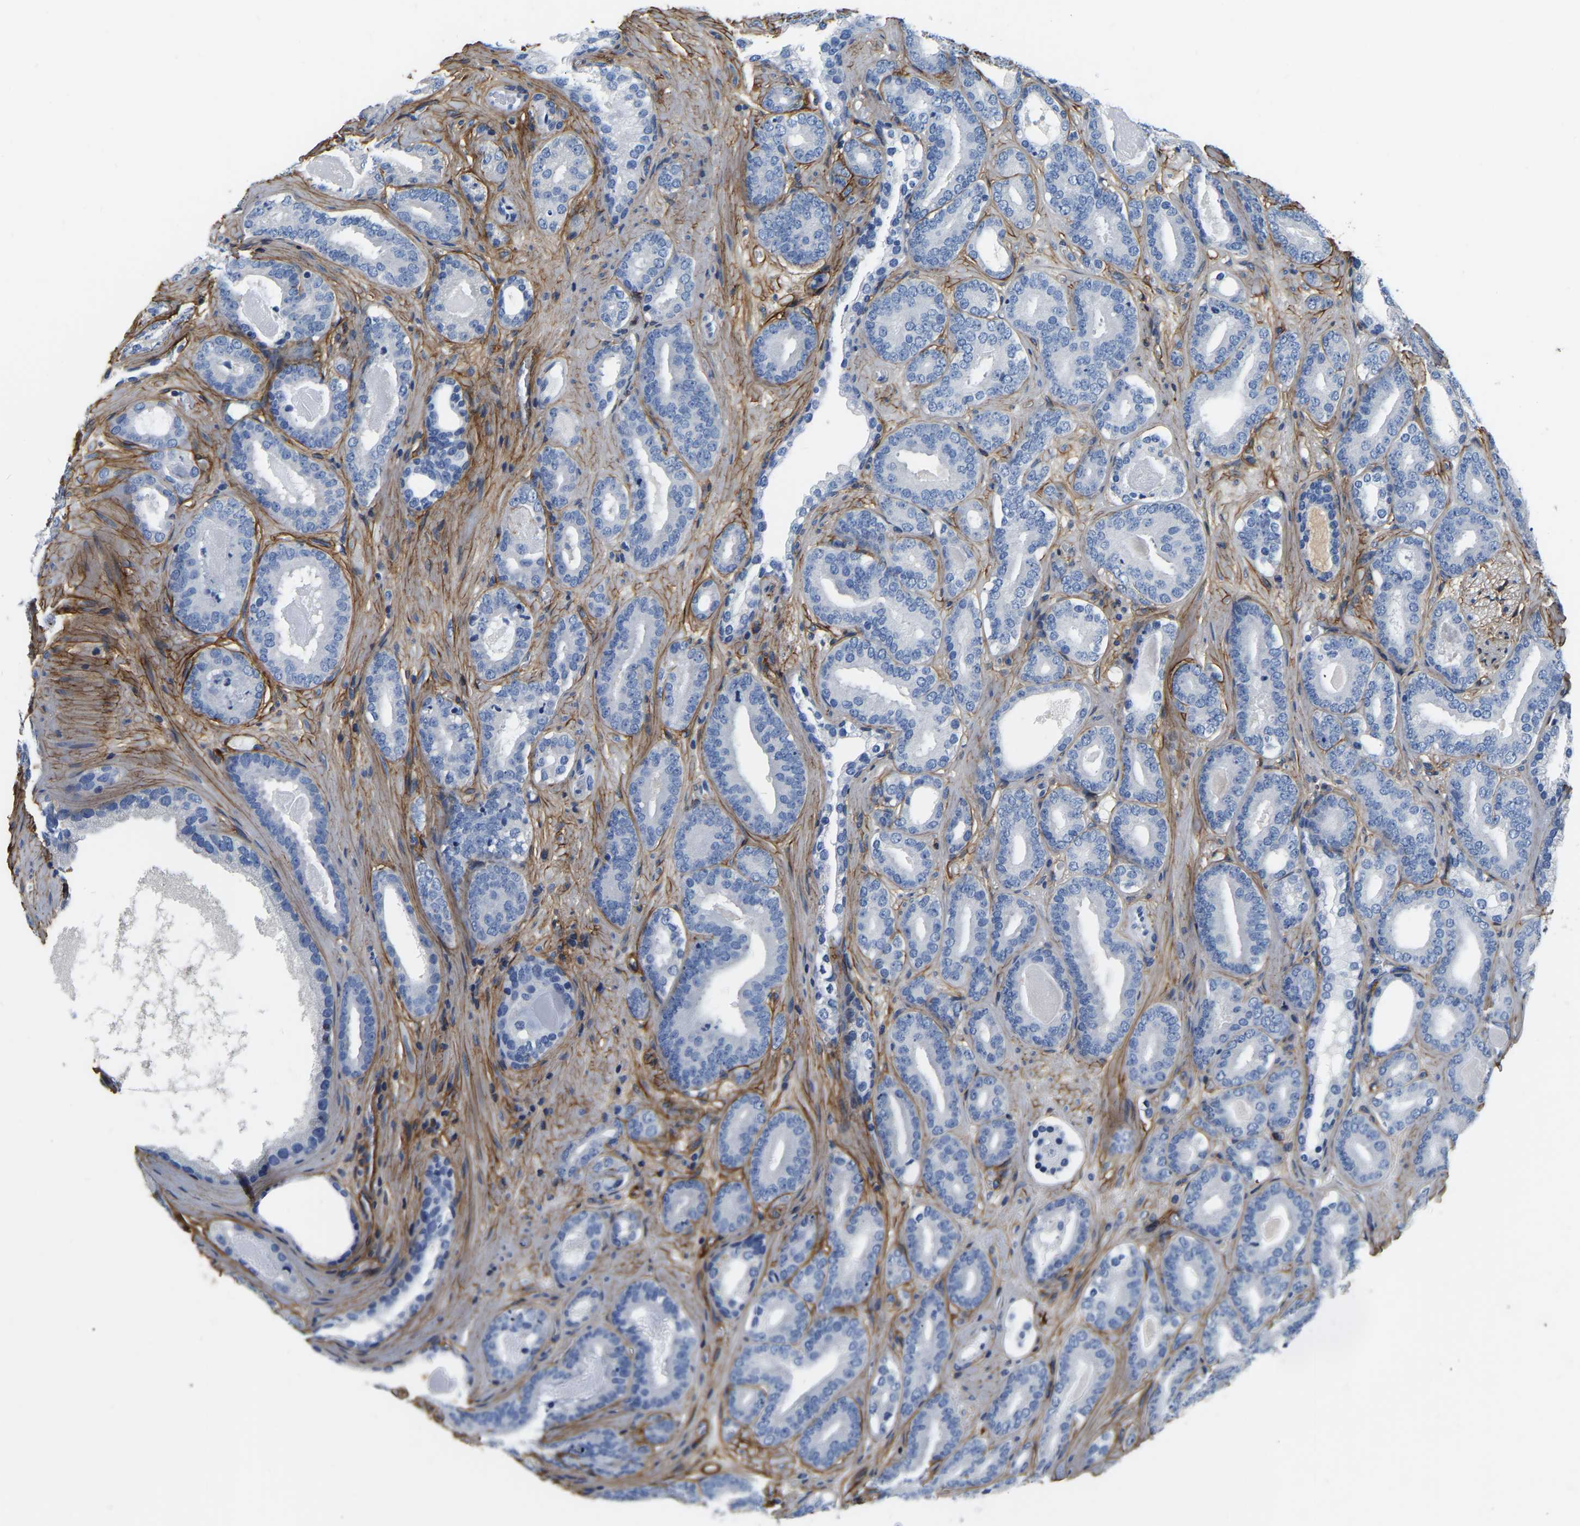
{"staining": {"intensity": "negative", "quantity": "none", "location": "none"}, "tissue": "prostate cancer", "cell_type": "Tumor cells", "image_type": "cancer", "snomed": [{"axis": "morphology", "description": "Adenocarcinoma, High grade"}, {"axis": "topography", "description": "Prostate"}], "caption": "Protein analysis of prostate cancer exhibits no significant positivity in tumor cells.", "gene": "COL6A1", "patient": {"sex": "male", "age": 60}}